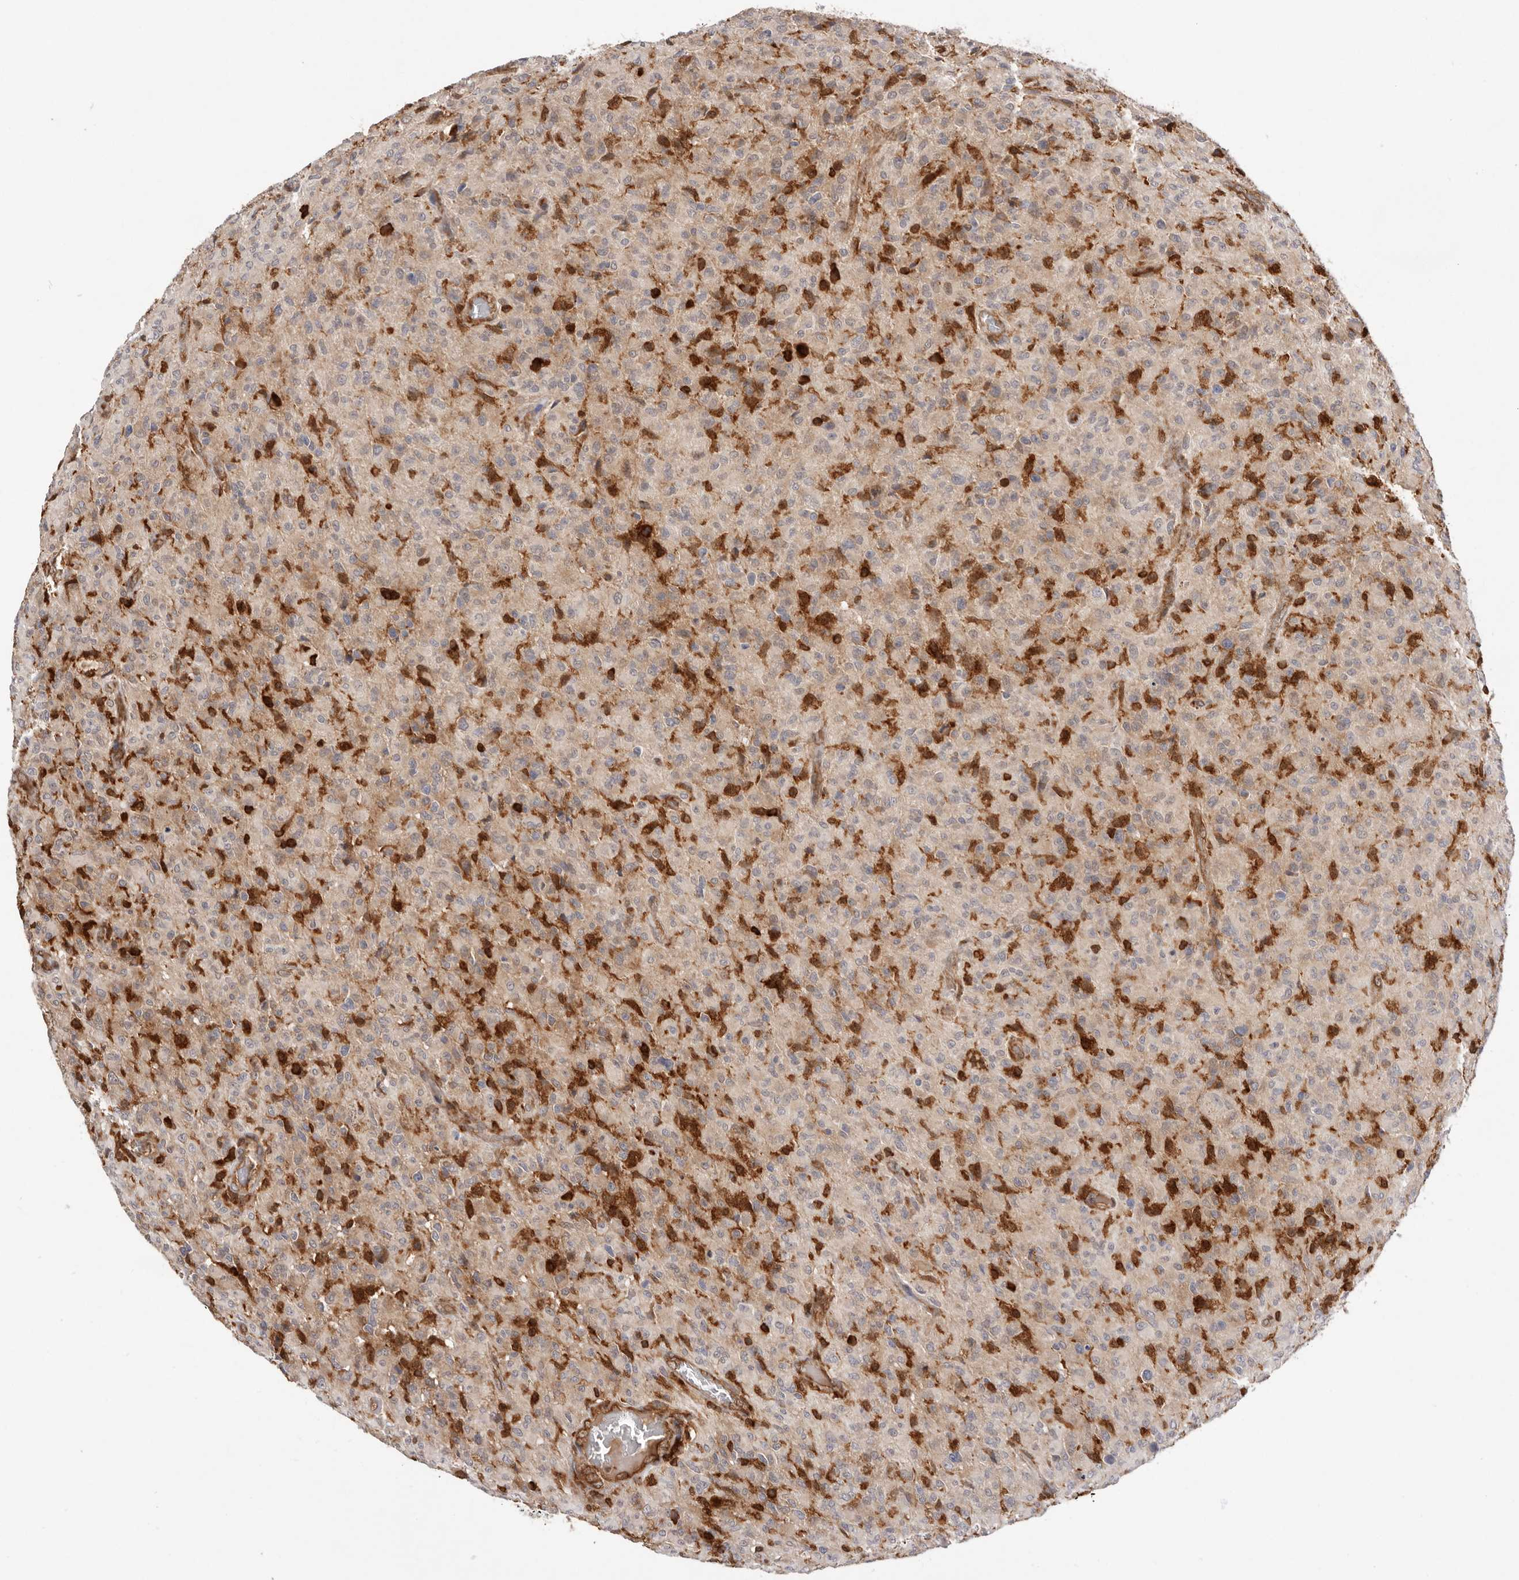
{"staining": {"intensity": "weak", "quantity": "<25%", "location": "cytoplasmic/membranous"}, "tissue": "glioma", "cell_type": "Tumor cells", "image_type": "cancer", "snomed": [{"axis": "morphology", "description": "Glioma, malignant, High grade"}, {"axis": "topography", "description": "Brain"}], "caption": "This photomicrograph is of glioma stained with IHC to label a protein in brown with the nuclei are counter-stained blue. There is no positivity in tumor cells.", "gene": "RNF213", "patient": {"sex": "female", "age": 57}}